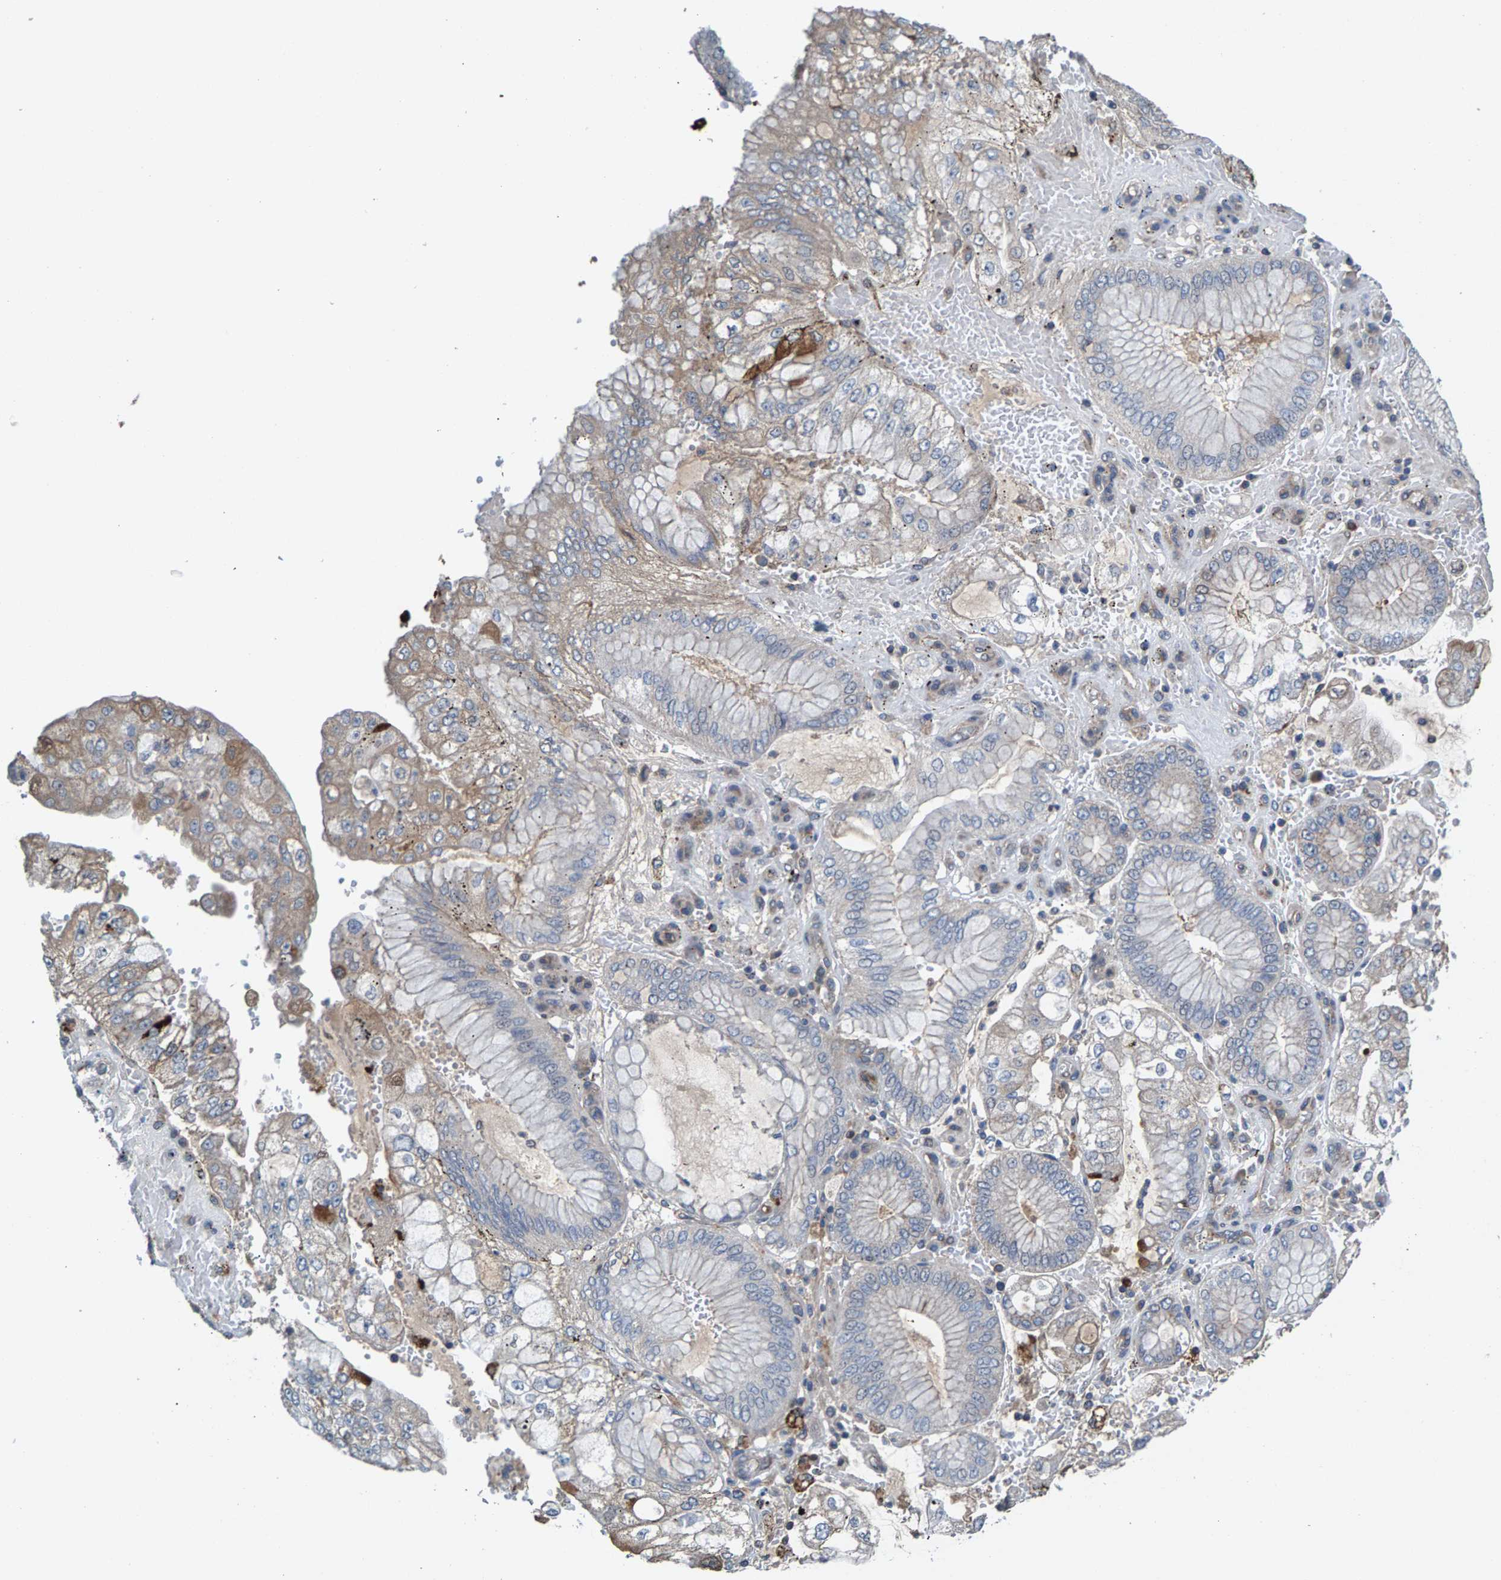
{"staining": {"intensity": "weak", "quantity": "<25%", "location": "cytoplasmic/membranous"}, "tissue": "stomach cancer", "cell_type": "Tumor cells", "image_type": "cancer", "snomed": [{"axis": "morphology", "description": "Adenocarcinoma, NOS"}, {"axis": "topography", "description": "Stomach"}], "caption": "Tumor cells show no significant protein positivity in stomach cancer (adenocarcinoma).", "gene": "MRM1", "patient": {"sex": "male", "age": 76}}